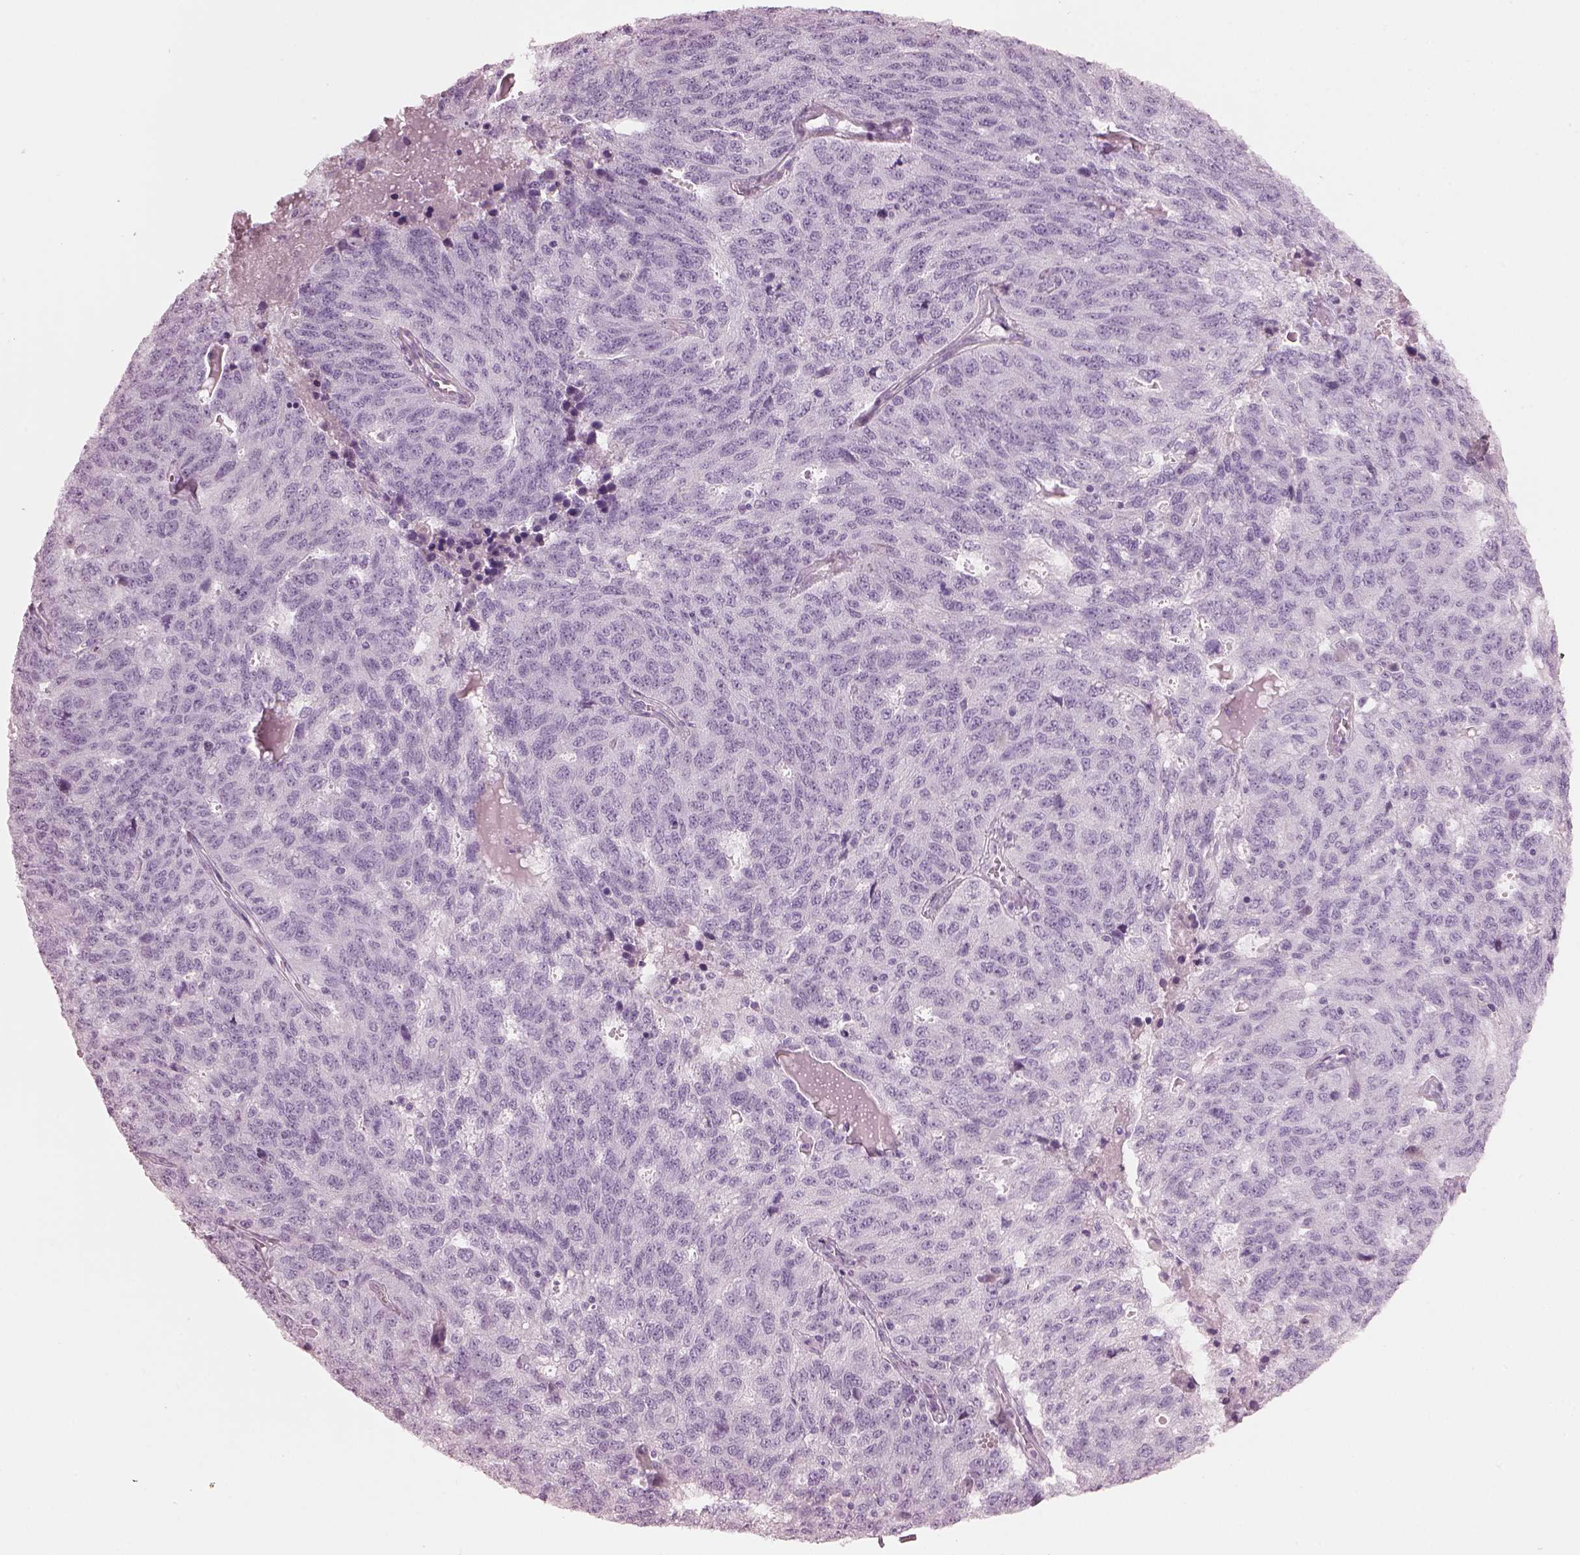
{"staining": {"intensity": "negative", "quantity": "none", "location": "none"}, "tissue": "ovarian cancer", "cell_type": "Tumor cells", "image_type": "cancer", "snomed": [{"axis": "morphology", "description": "Cystadenocarcinoma, serous, NOS"}, {"axis": "topography", "description": "Ovary"}], "caption": "Immunohistochemistry (IHC) image of ovarian cancer (serous cystadenocarcinoma) stained for a protein (brown), which shows no expression in tumor cells.", "gene": "HYDIN", "patient": {"sex": "female", "age": 71}}